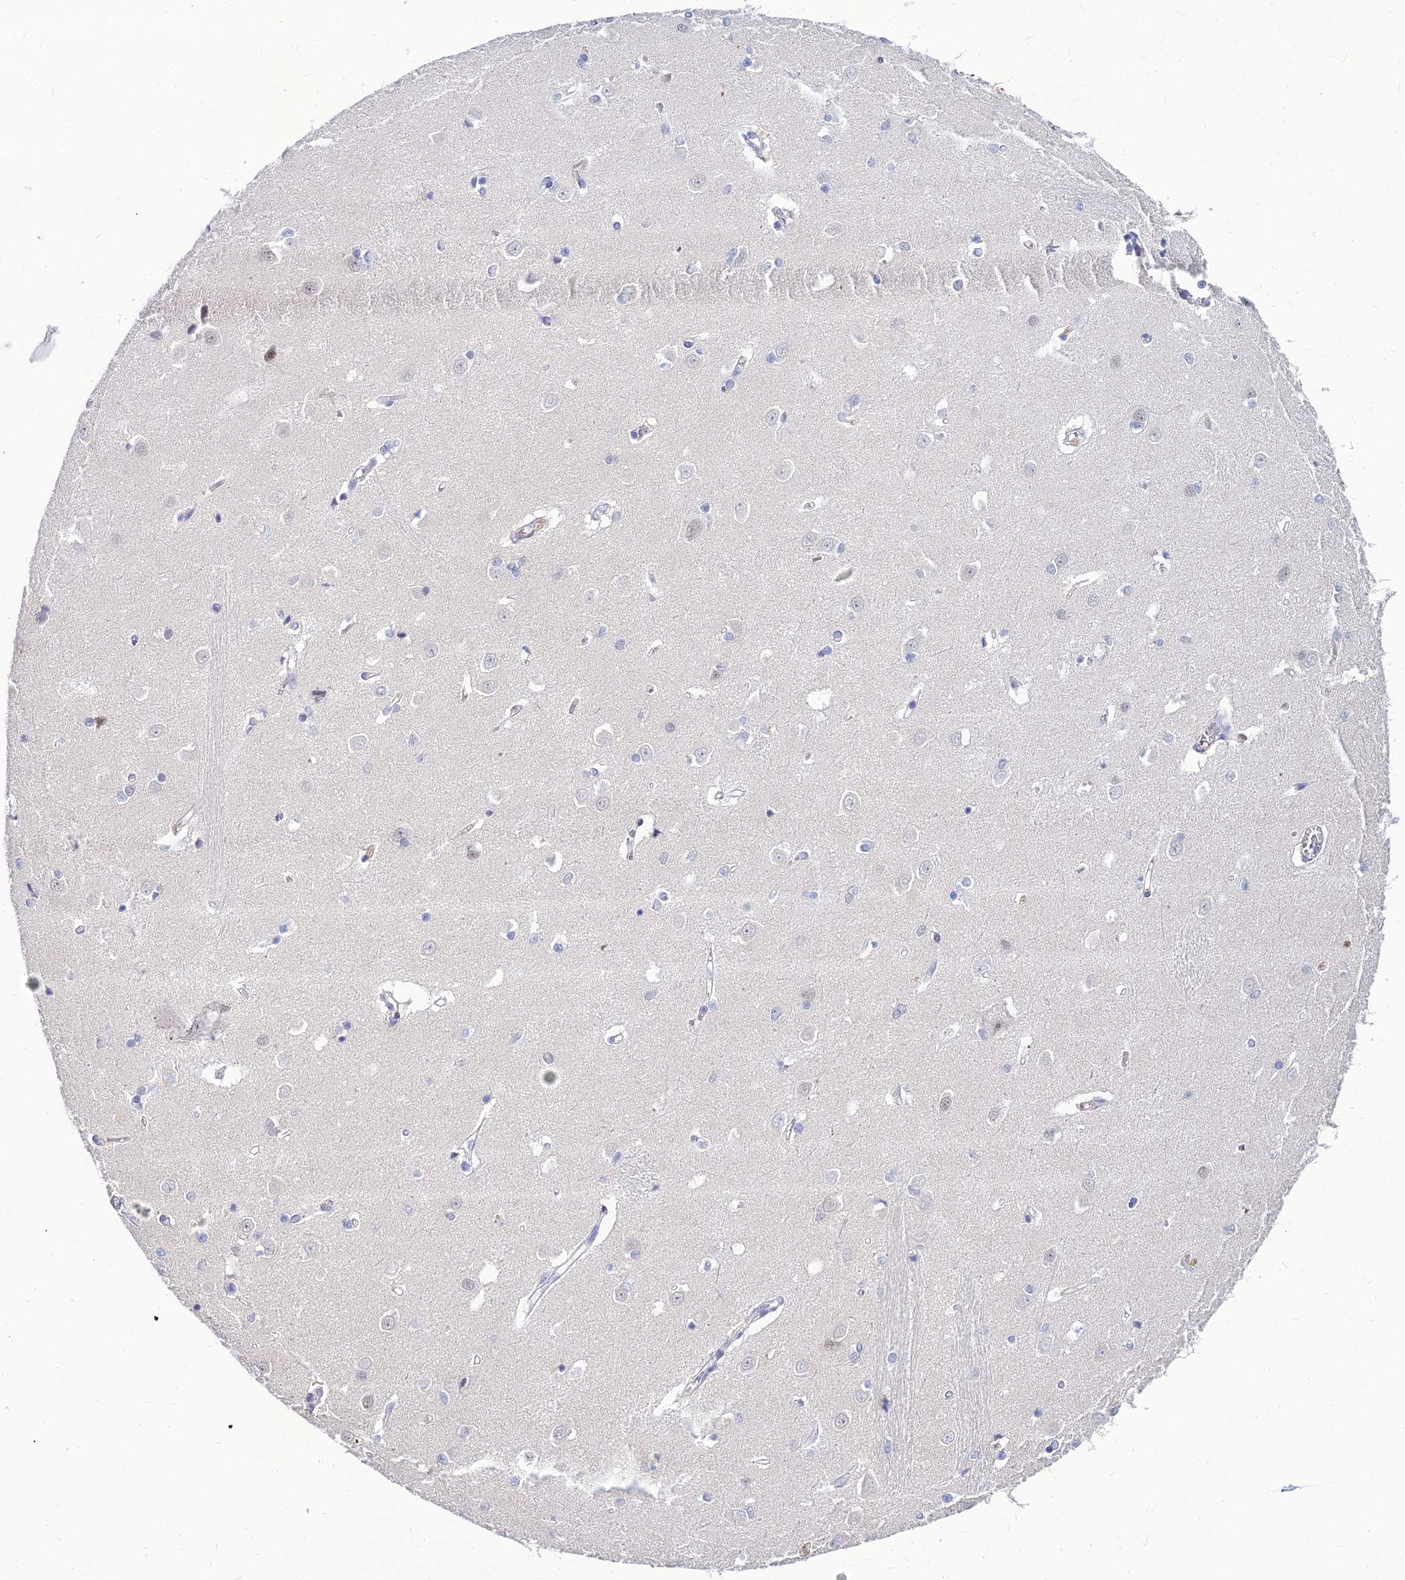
{"staining": {"intensity": "negative", "quantity": "none", "location": "none"}, "tissue": "caudate", "cell_type": "Glial cells", "image_type": "normal", "snomed": [{"axis": "morphology", "description": "Normal tissue, NOS"}, {"axis": "topography", "description": "Lateral ventricle wall"}], "caption": "Photomicrograph shows no significant protein positivity in glial cells of benign caudate. (DAB (3,3'-diaminobenzidine) immunohistochemistry (IHC) visualized using brightfield microscopy, high magnification).", "gene": "GOLGA6A", "patient": {"sex": "male", "age": 37}}